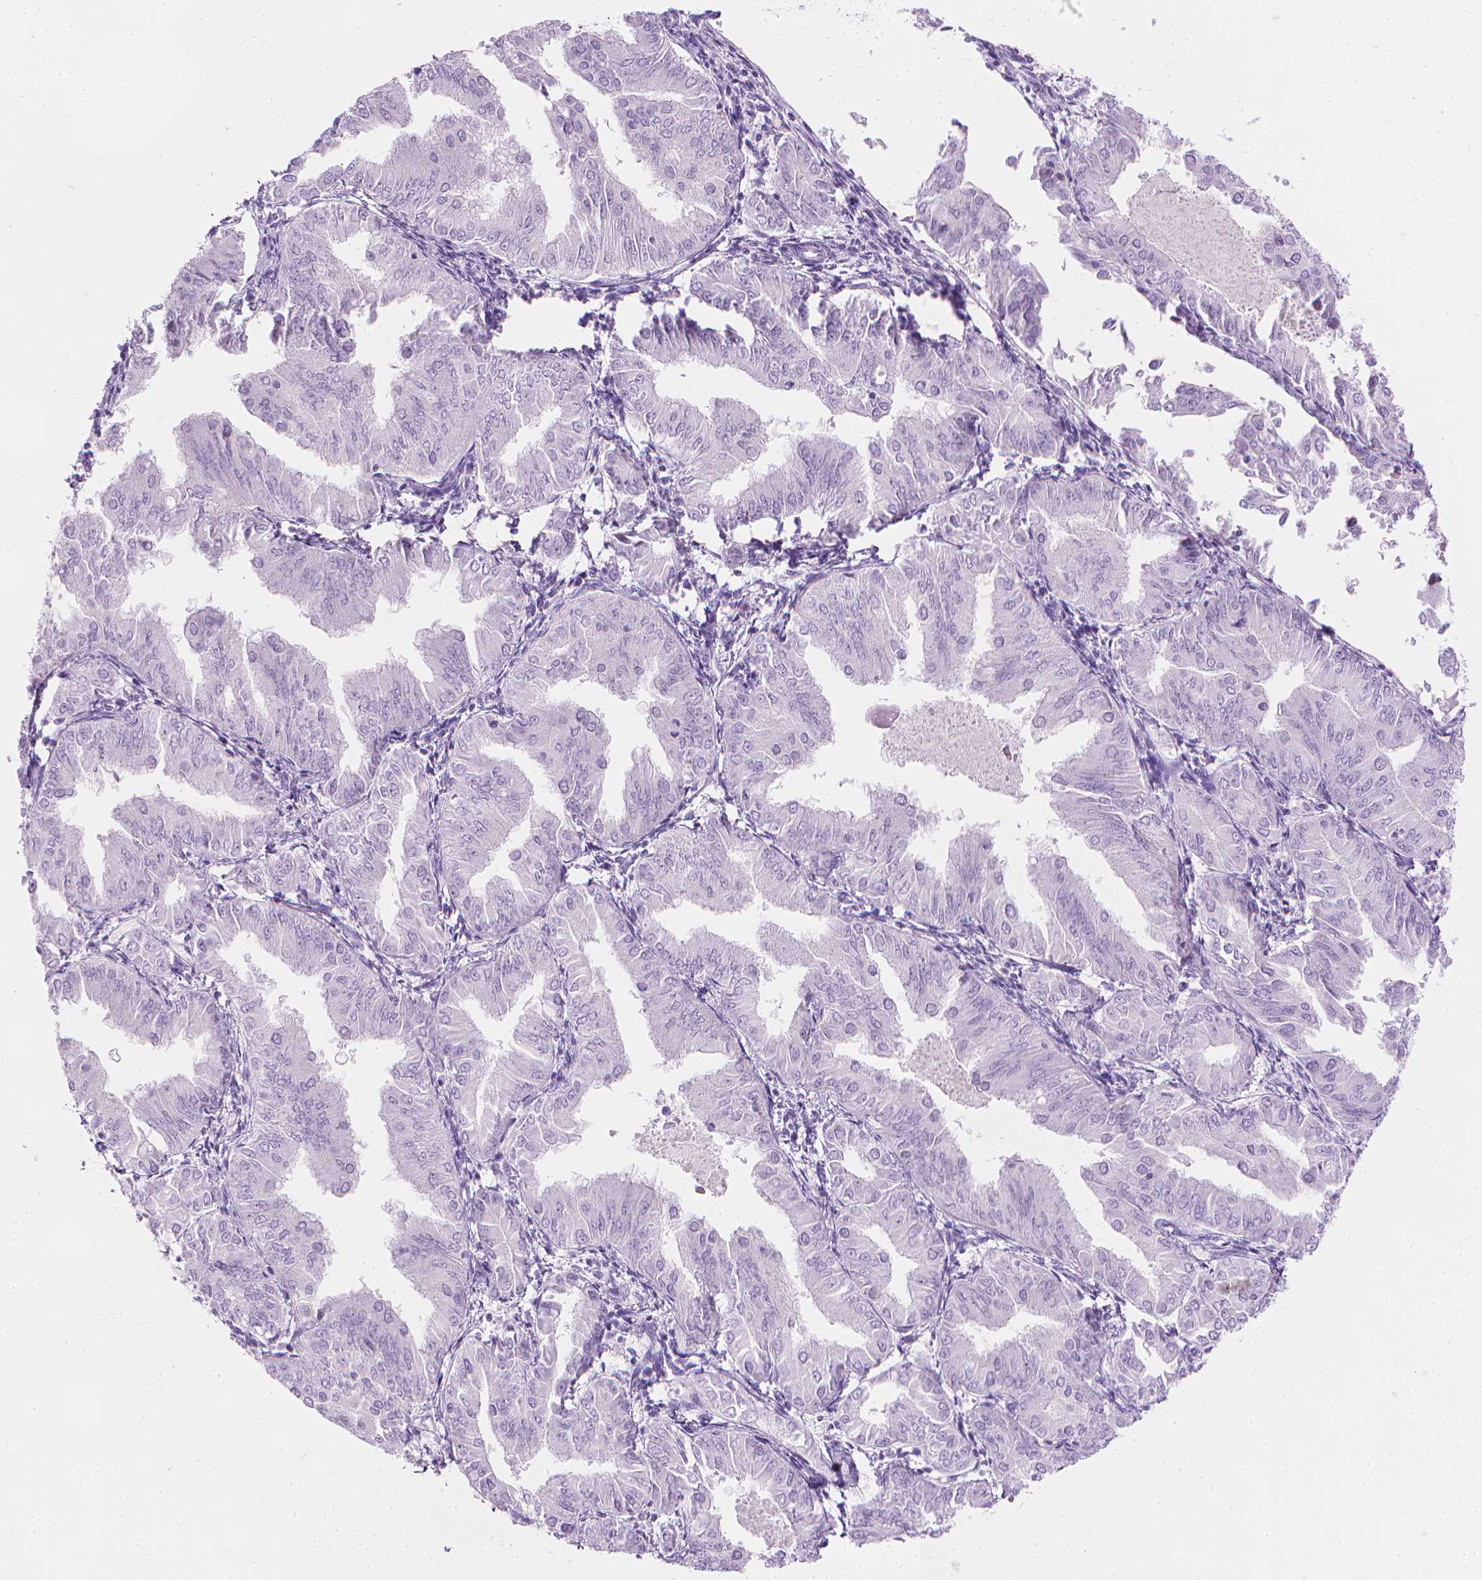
{"staining": {"intensity": "negative", "quantity": "none", "location": "none"}, "tissue": "endometrial cancer", "cell_type": "Tumor cells", "image_type": "cancer", "snomed": [{"axis": "morphology", "description": "Adenocarcinoma, NOS"}, {"axis": "topography", "description": "Endometrium"}], "caption": "Immunohistochemical staining of human endometrial cancer (adenocarcinoma) displays no significant expression in tumor cells. (Brightfield microscopy of DAB (3,3'-diaminobenzidine) immunohistochemistry (IHC) at high magnification).", "gene": "NOL7", "patient": {"sex": "female", "age": 53}}